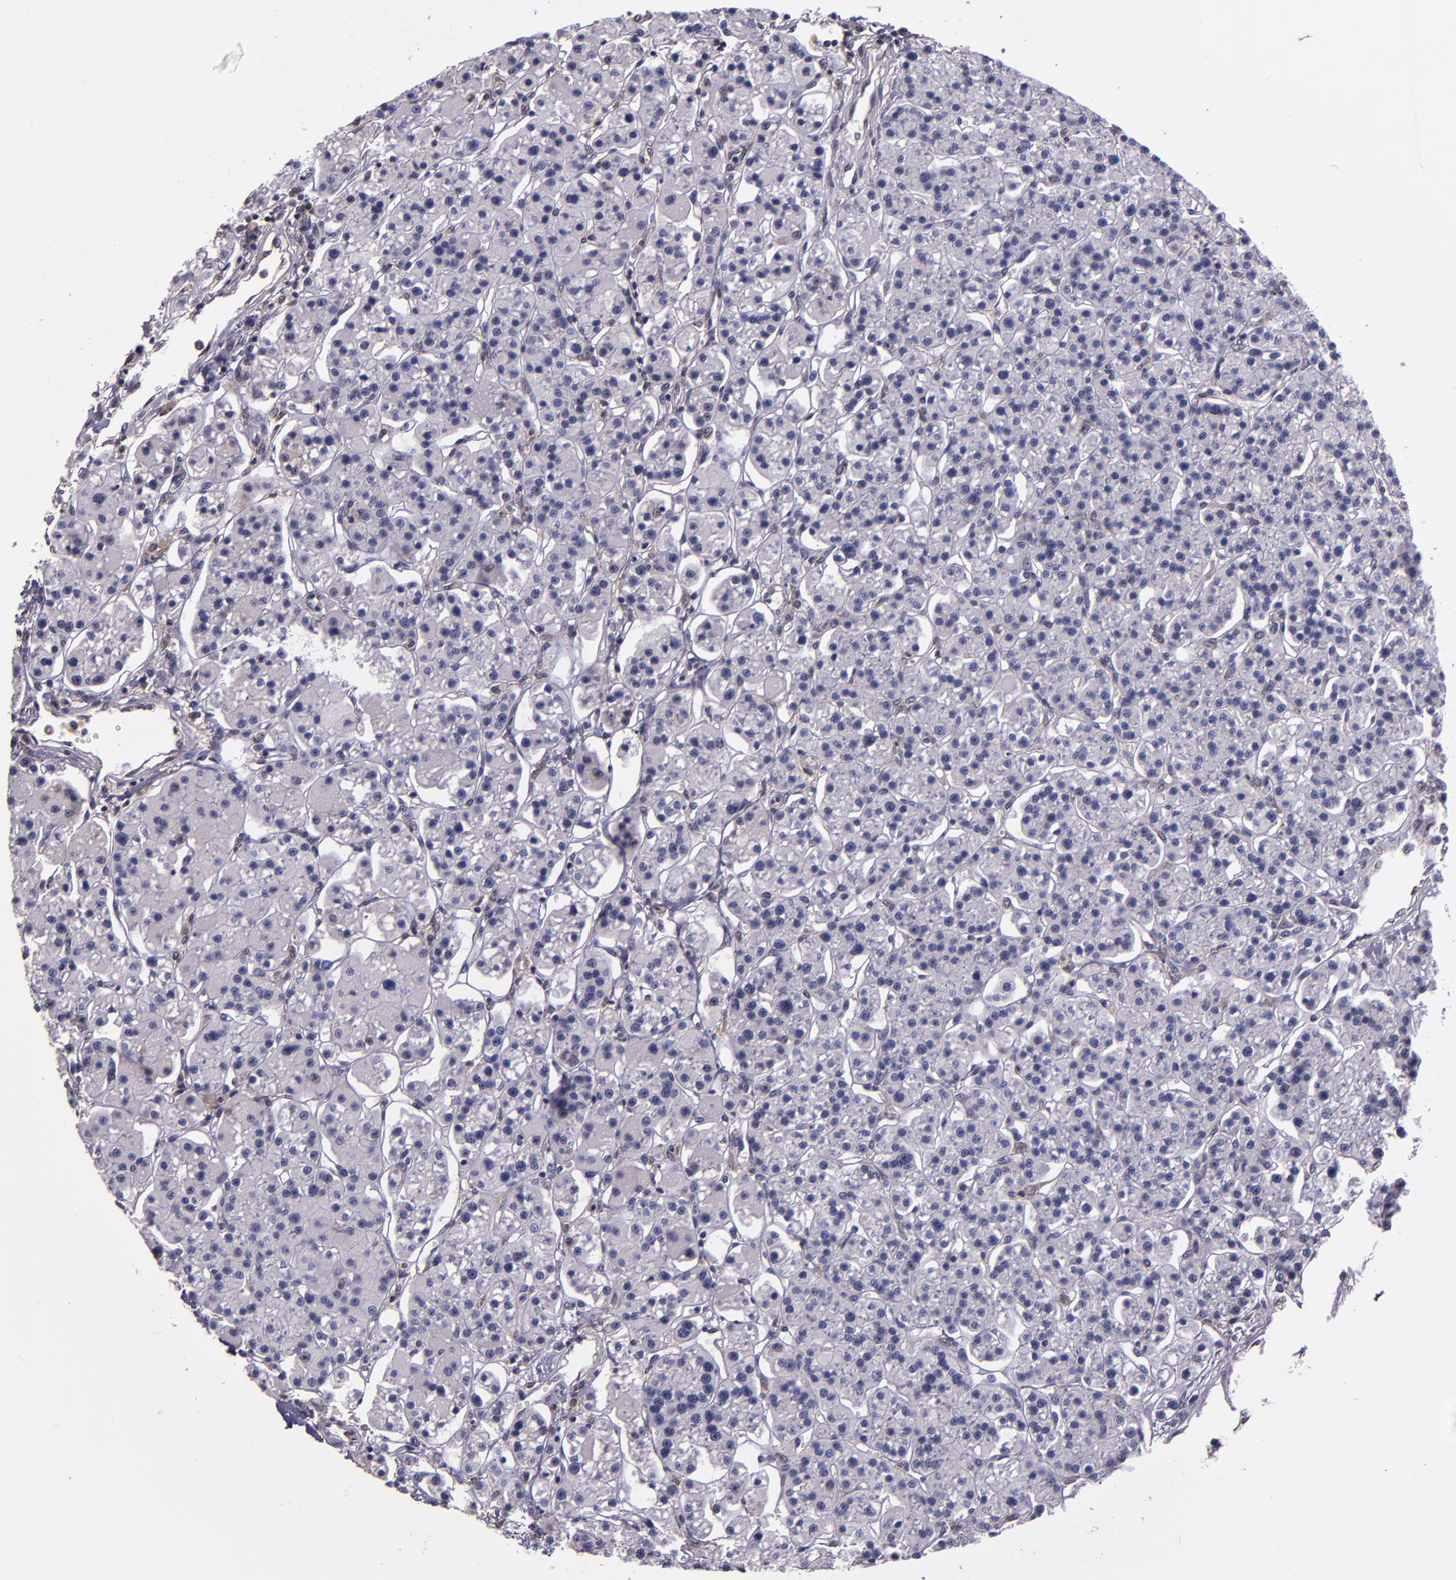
{"staining": {"intensity": "weak", "quantity": "25%-75%", "location": "cytoplasmic/membranous"}, "tissue": "parathyroid gland", "cell_type": "Glandular cells", "image_type": "normal", "snomed": [{"axis": "morphology", "description": "Normal tissue, NOS"}, {"axis": "topography", "description": "Parathyroid gland"}], "caption": "Glandular cells exhibit low levels of weak cytoplasmic/membranous expression in approximately 25%-75% of cells in unremarkable human parathyroid gland.", "gene": "STAT6", "patient": {"sex": "female", "age": 58}}